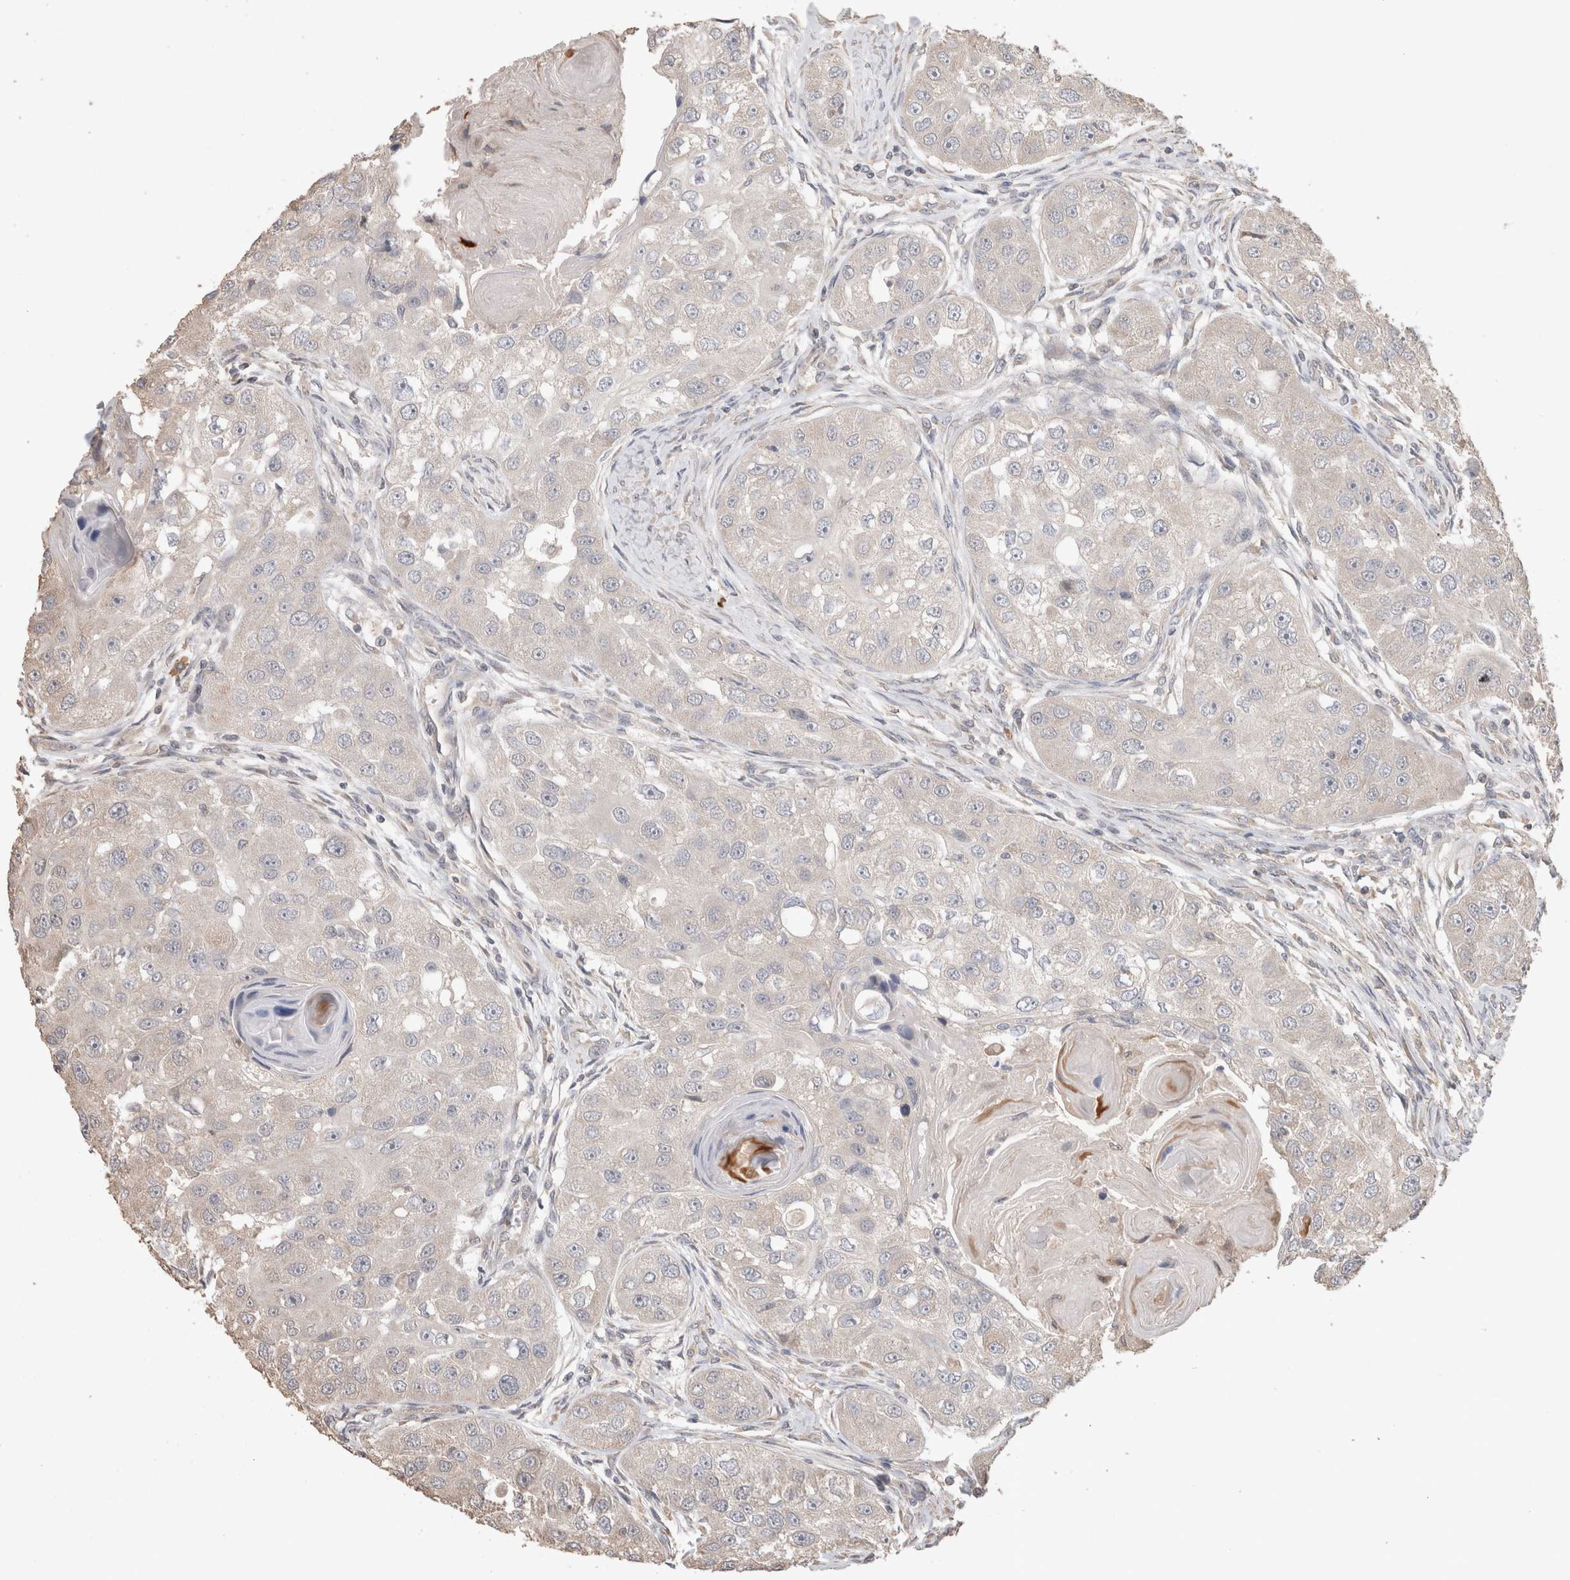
{"staining": {"intensity": "negative", "quantity": "none", "location": "none"}, "tissue": "head and neck cancer", "cell_type": "Tumor cells", "image_type": "cancer", "snomed": [{"axis": "morphology", "description": "Normal tissue, NOS"}, {"axis": "morphology", "description": "Squamous cell carcinoma, NOS"}, {"axis": "topography", "description": "Skeletal muscle"}, {"axis": "topography", "description": "Head-Neck"}], "caption": "This is a micrograph of IHC staining of head and neck cancer (squamous cell carcinoma), which shows no expression in tumor cells.", "gene": "HROB", "patient": {"sex": "male", "age": 51}}